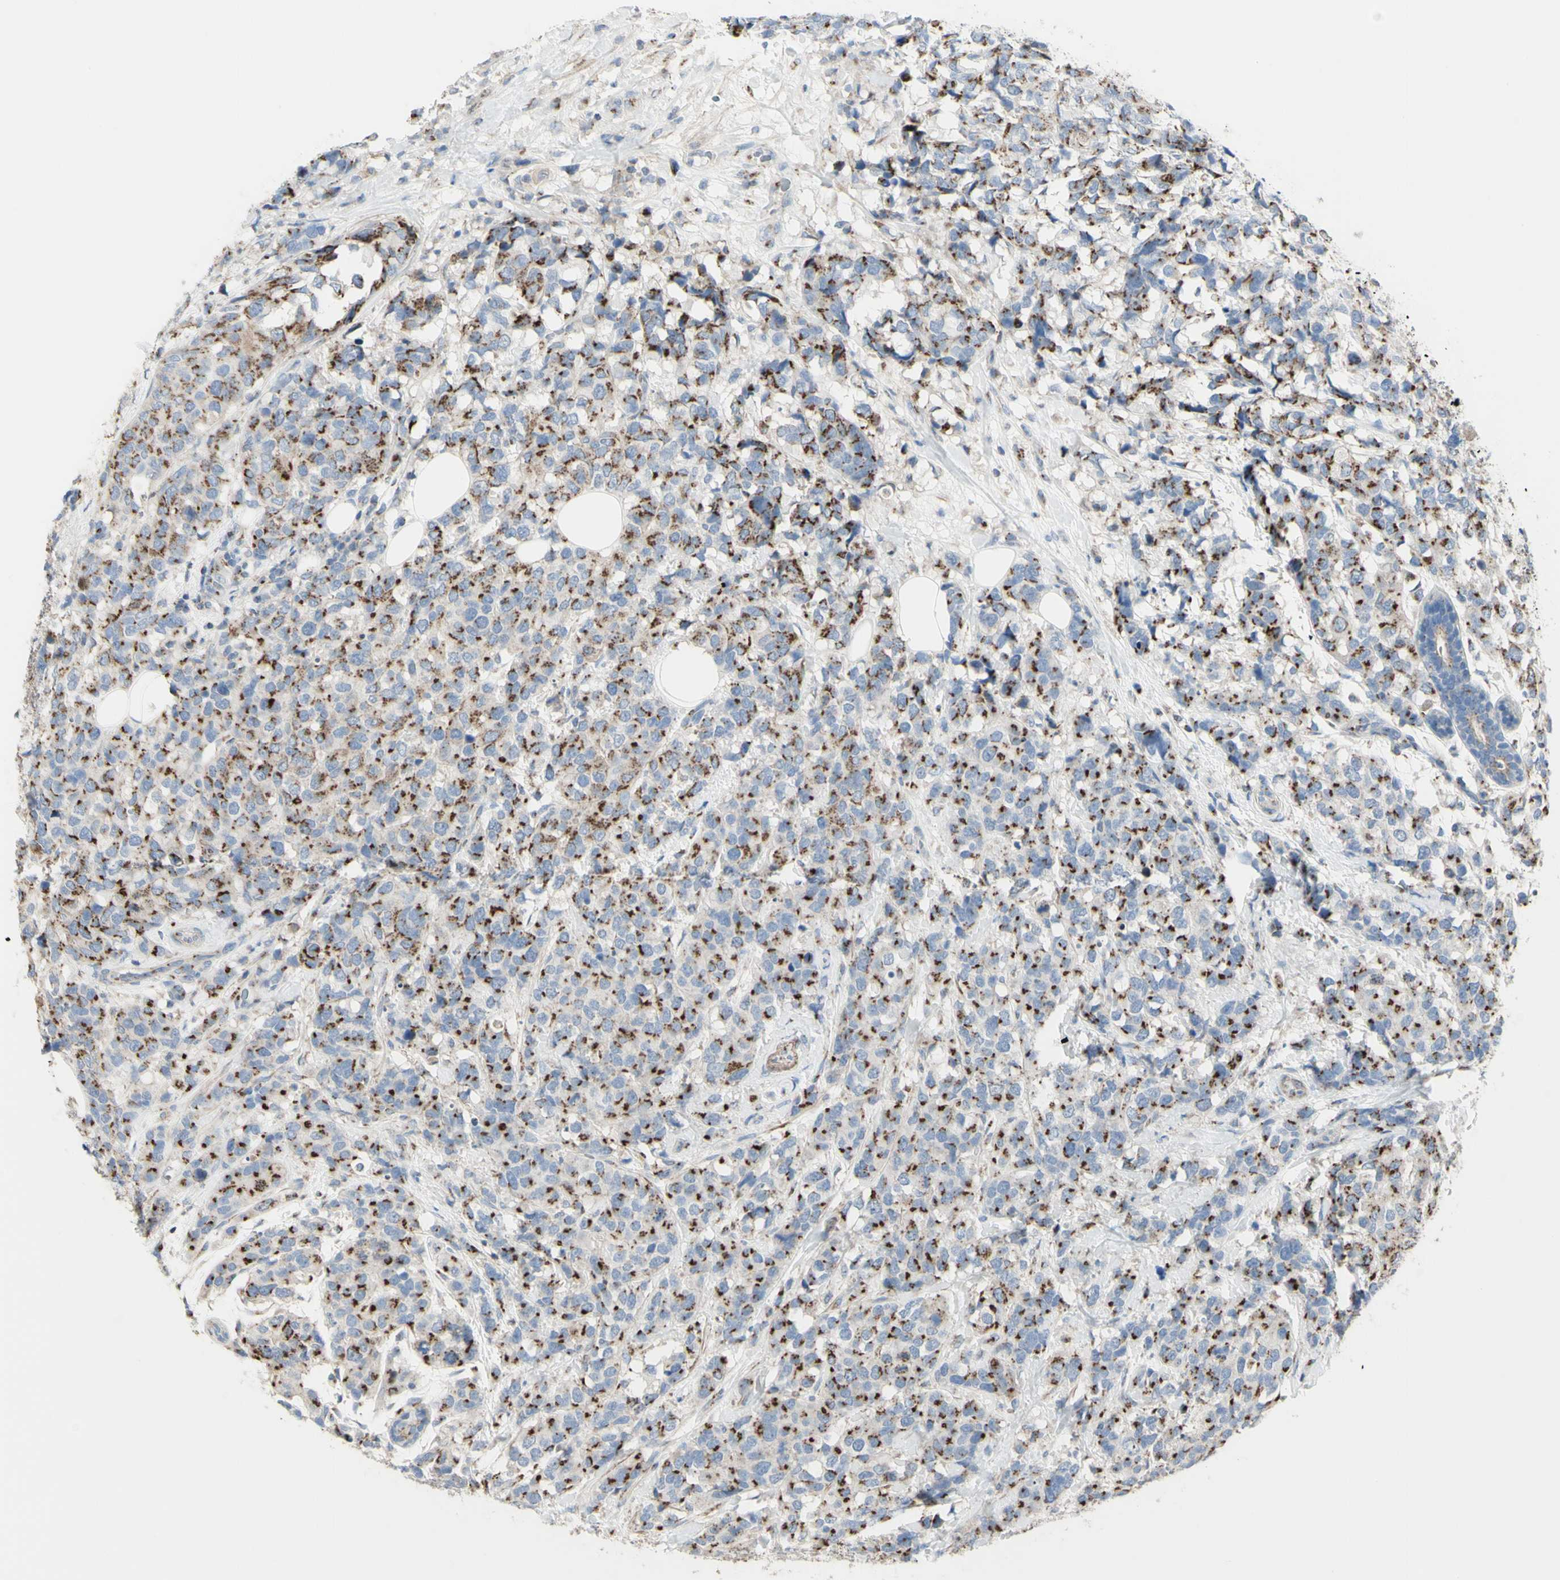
{"staining": {"intensity": "moderate", "quantity": ">75%", "location": "cytoplasmic/membranous"}, "tissue": "breast cancer", "cell_type": "Tumor cells", "image_type": "cancer", "snomed": [{"axis": "morphology", "description": "Lobular carcinoma"}, {"axis": "topography", "description": "Breast"}], "caption": "Protein expression analysis of human breast lobular carcinoma reveals moderate cytoplasmic/membranous staining in approximately >75% of tumor cells. Using DAB (brown) and hematoxylin (blue) stains, captured at high magnification using brightfield microscopy.", "gene": "B4GALT3", "patient": {"sex": "female", "age": 59}}